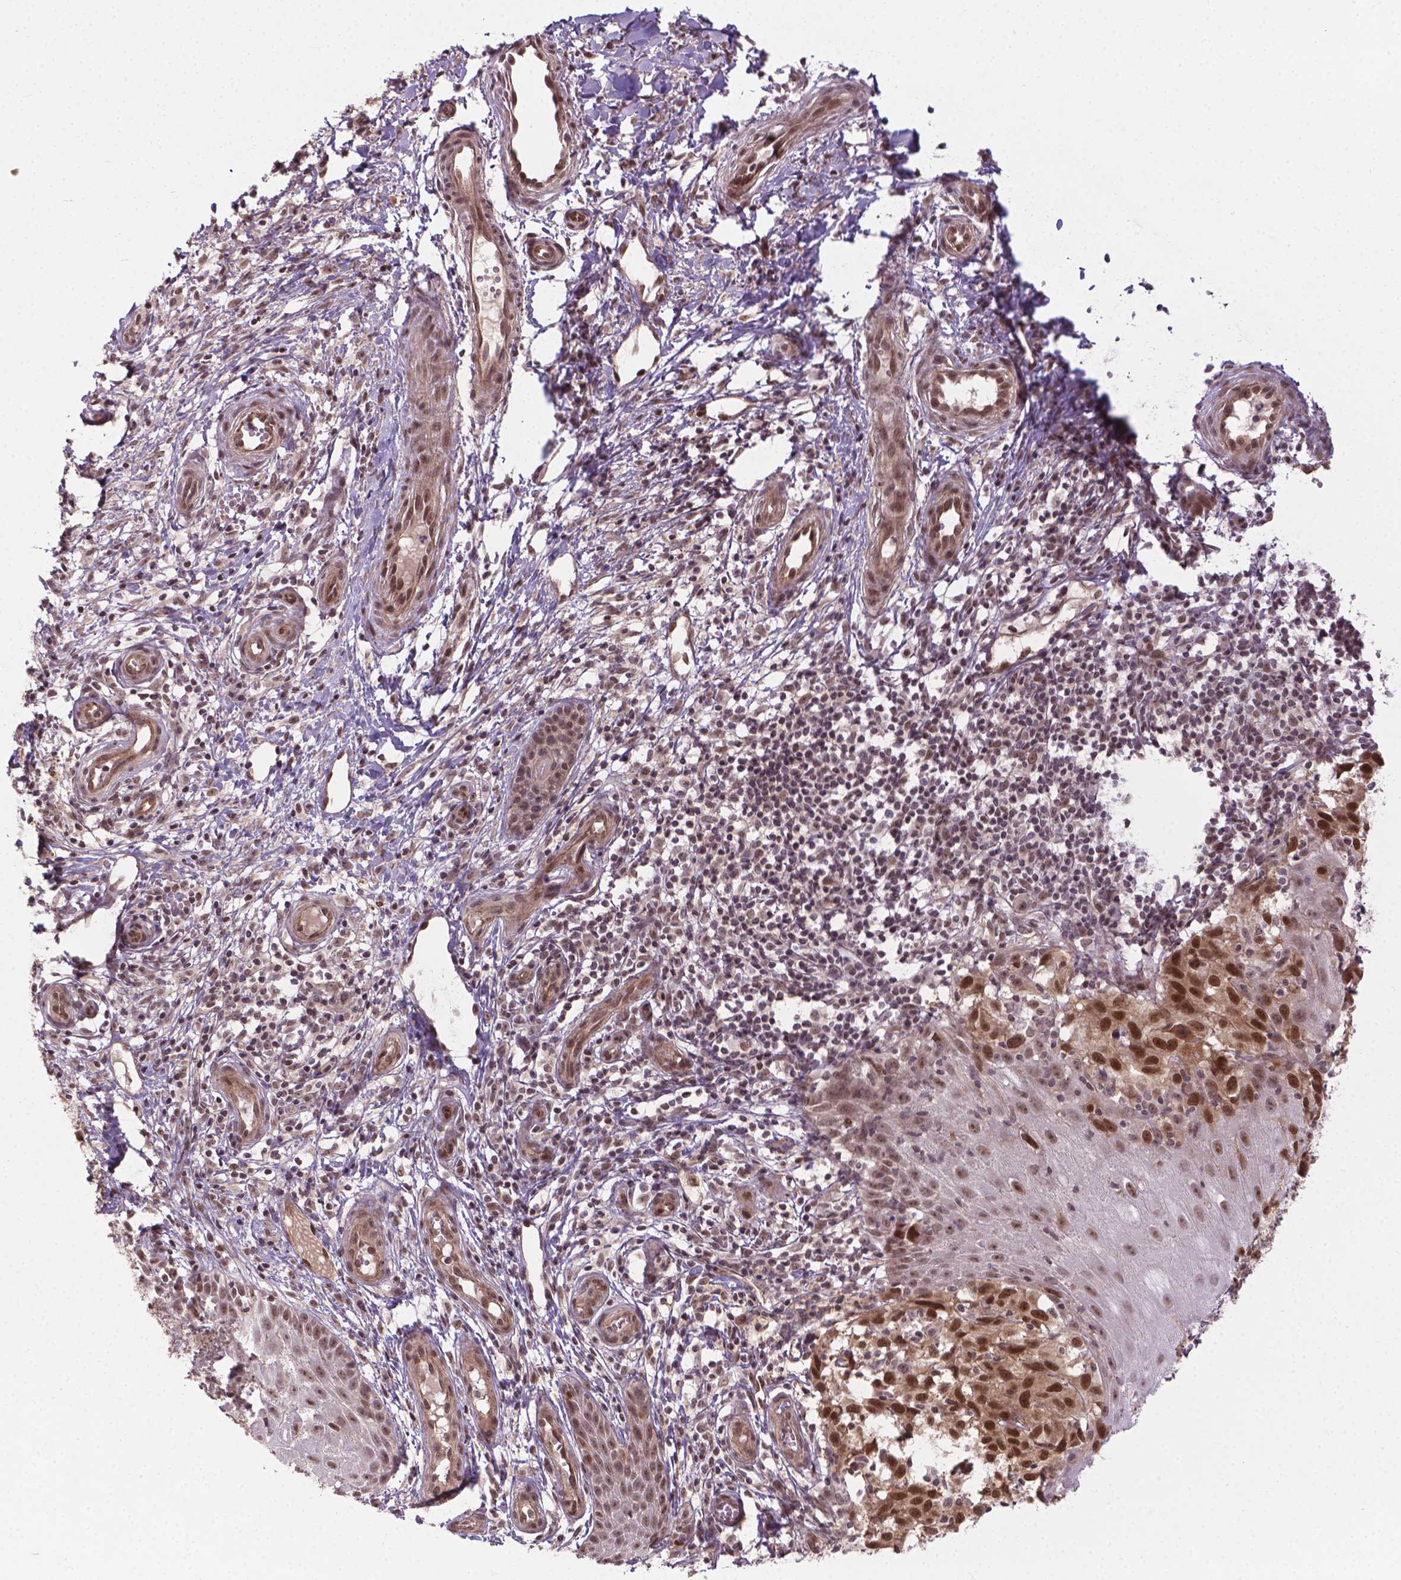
{"staining": {"intensity": "strong", "quantity": ">75%", "location": "nuclear"}, "tissue": "melanoma", "cell_type": "Tumor cells", "image_type": "cancer", "snomed": [{"axis": "morphology", "description": "Malignant melanoma, NOS"}, {"axis": "topography", "description": "Skin"}], "caption": "Approximately >75% of tumor cells in melanoma show strong nuclear protein positivity as visualized by brown immunohistochemical staining.", "gene": "ANKRD54", "patient": {"sex": "female", "age": 53}}